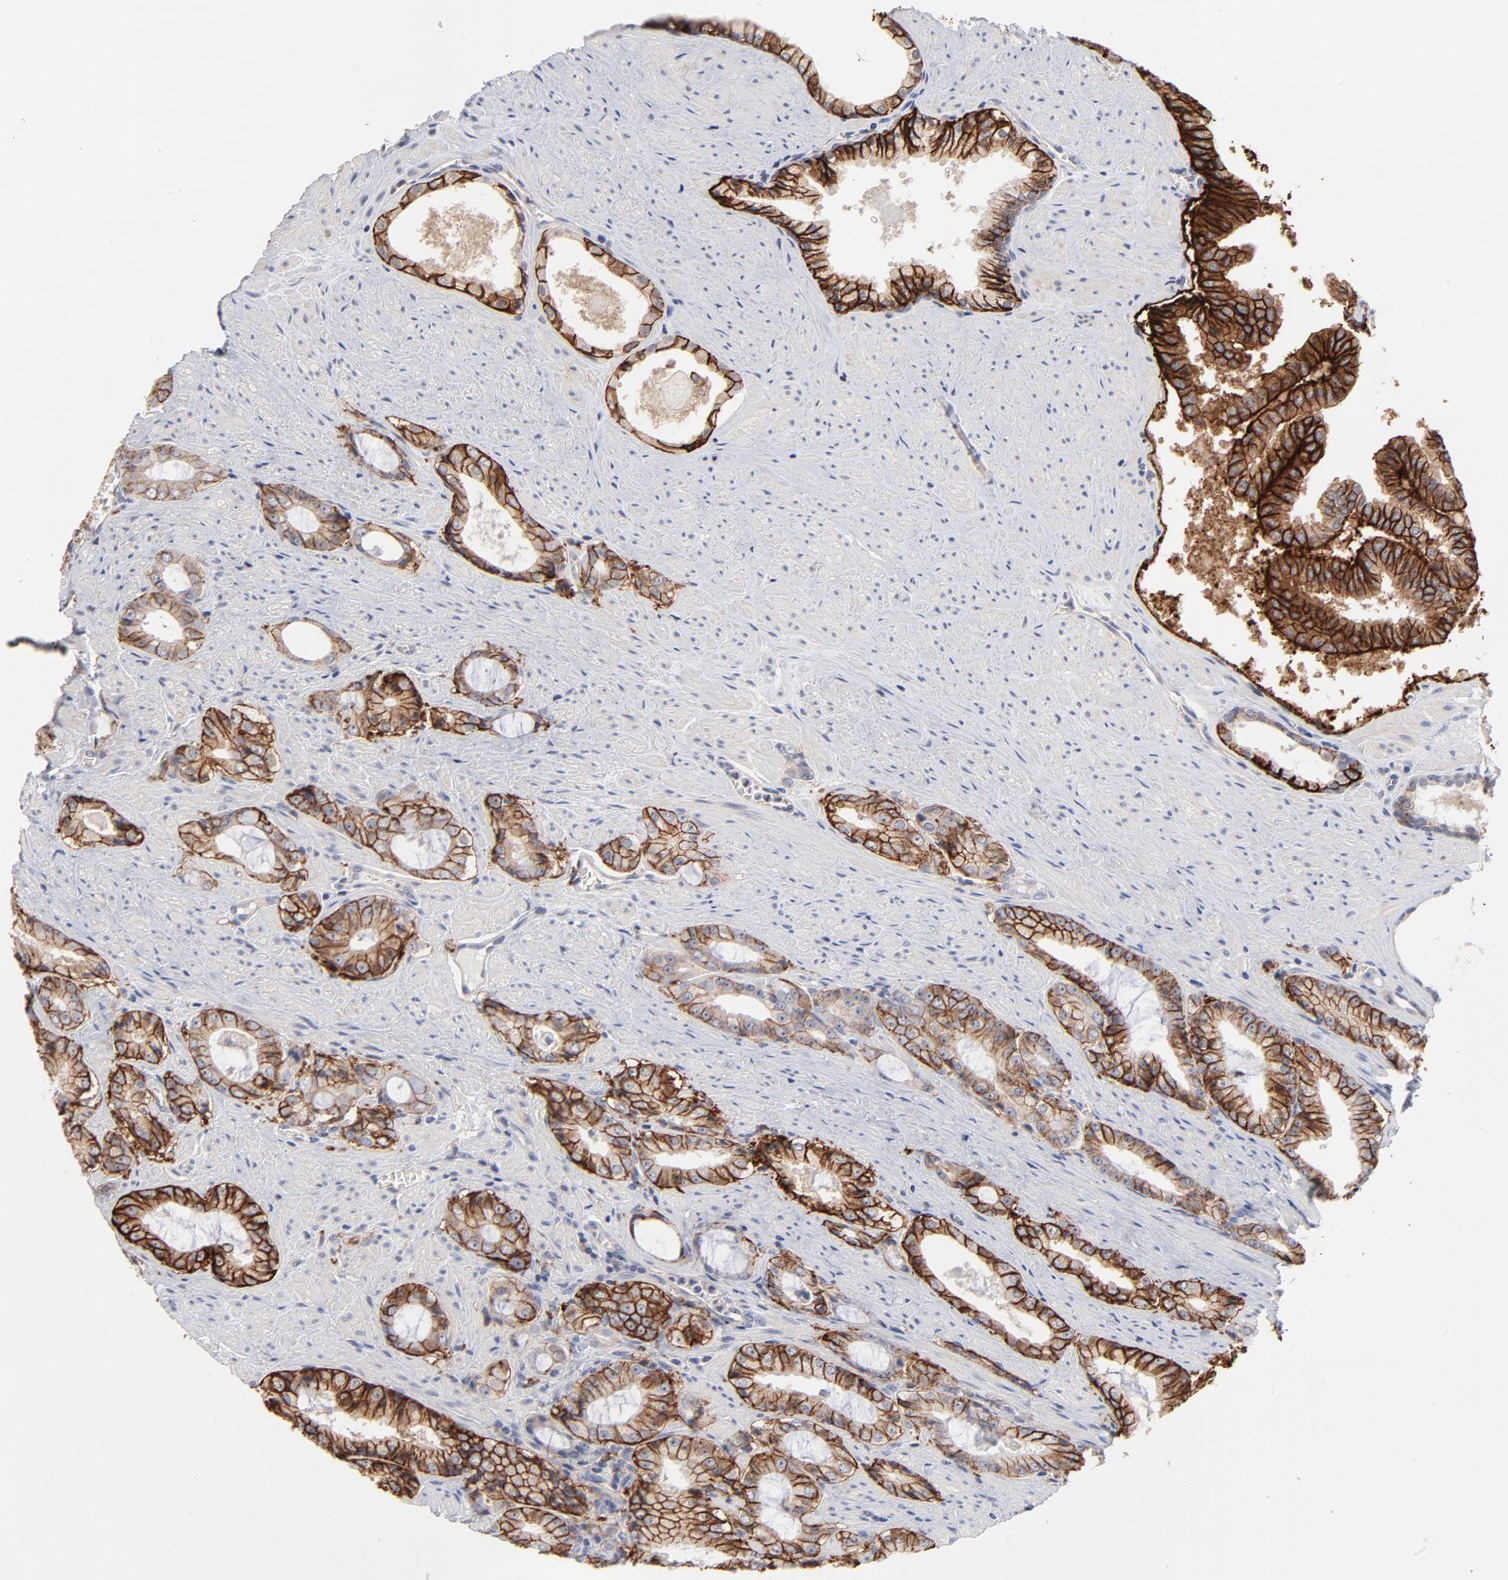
{"staining": {"intensity": "strong", "quantity": ">75%", "location": "cytoplasmic/membranous"}, "tissue": "prostate cancer", "cell_type": "Tumor cells", "image_type": "cancer", "snomed": [{"axis": "morphology", "description": "Adenocarcinoma, Medium grade"}, {"axis": "topography", "description": "Prostate"}], "caption": "Immunohistochemical staining of human prostate cancer (adenocarcinoma (medium-grade)) shows high levels of strong cytoplasmic/membranous protein staining in about >75% of tumor cells.", "gene": "SLC16A1", "patient": {"sex": "male", "age": 60}}